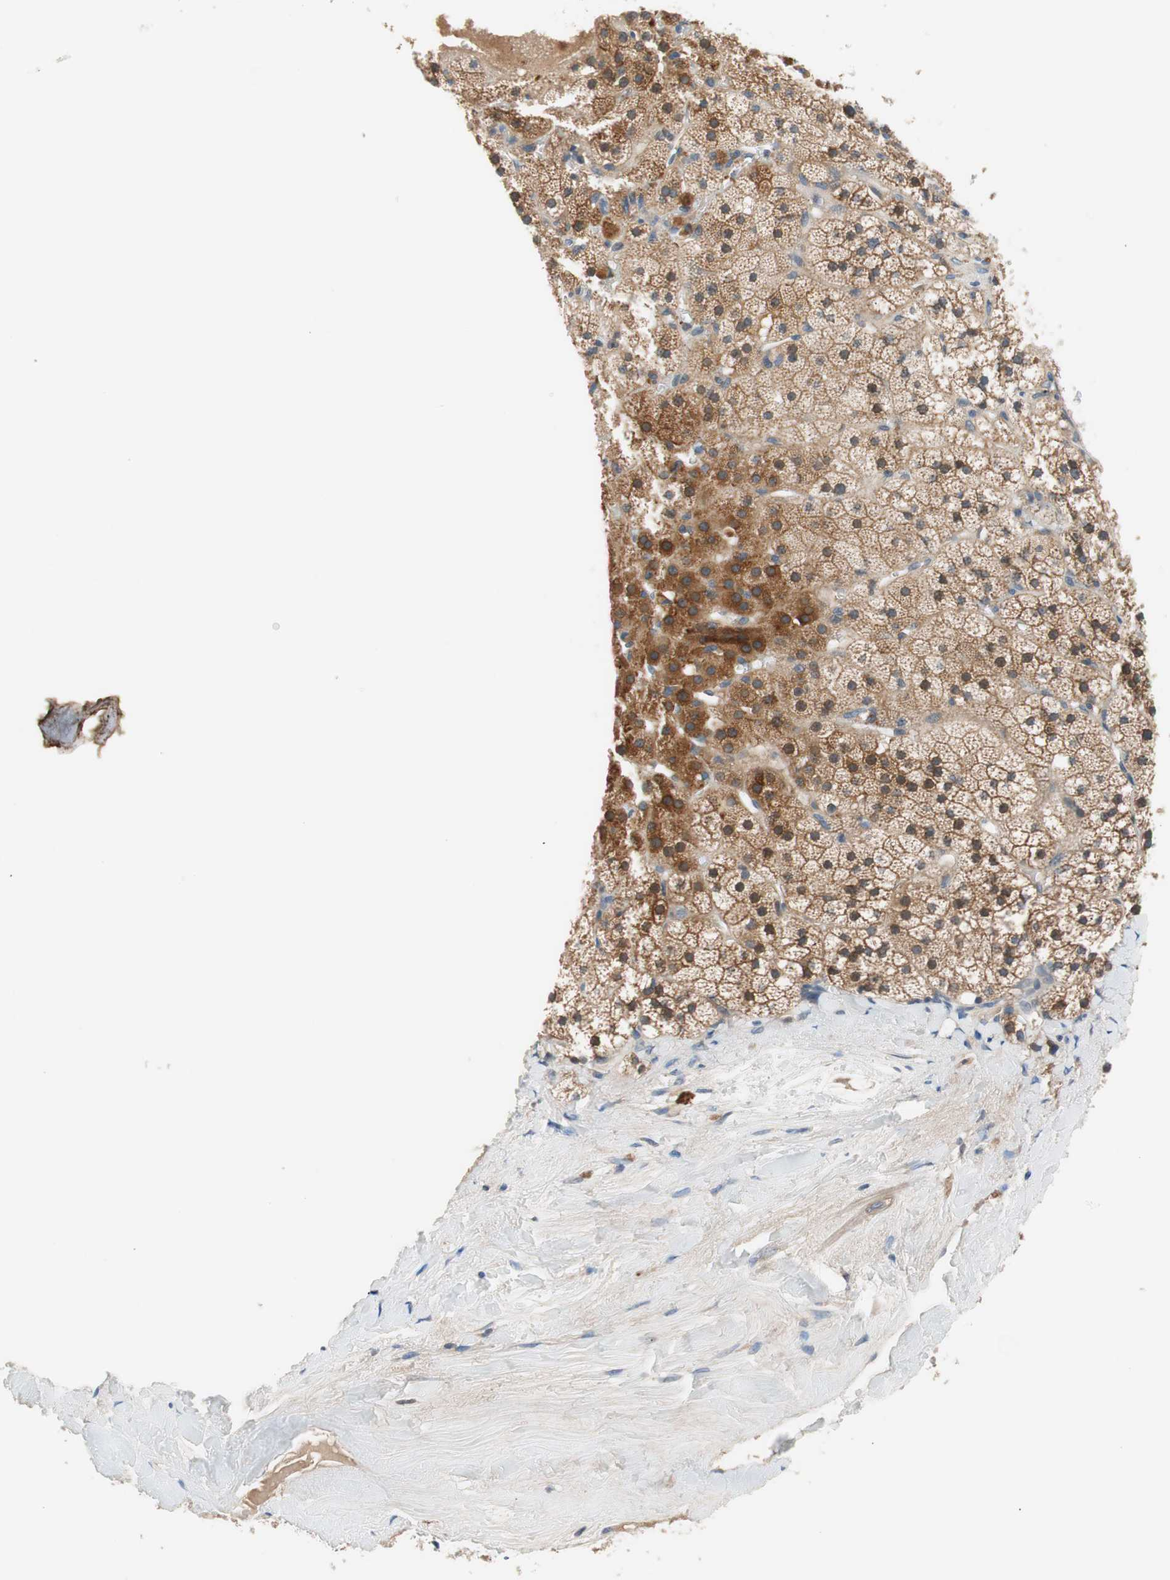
{"staining": {"intensity": "strong", "quantity": ">75%", "location": "cytoplasmic/membranous"}, "tissue": "adrenal gland", "cell_type": "Glandular cells", "image_type": "normal", "snomed": [{"axis": "morphology", "description": "Normal tissue, NOS"}, {"axis": "topography", "description": "Adrenal gland"}], "caption": "High-magnification brightfield microscopy of normal adrenal gland stained with DAB (brown) and counterstained with hematoxylin (blue). glandular cells exhibit strong cytoplasmic/membranous positivity is identified in approximately>75% of cells.", "gene": "FADS2", "patient": {"sex": "male", "age": 35}}